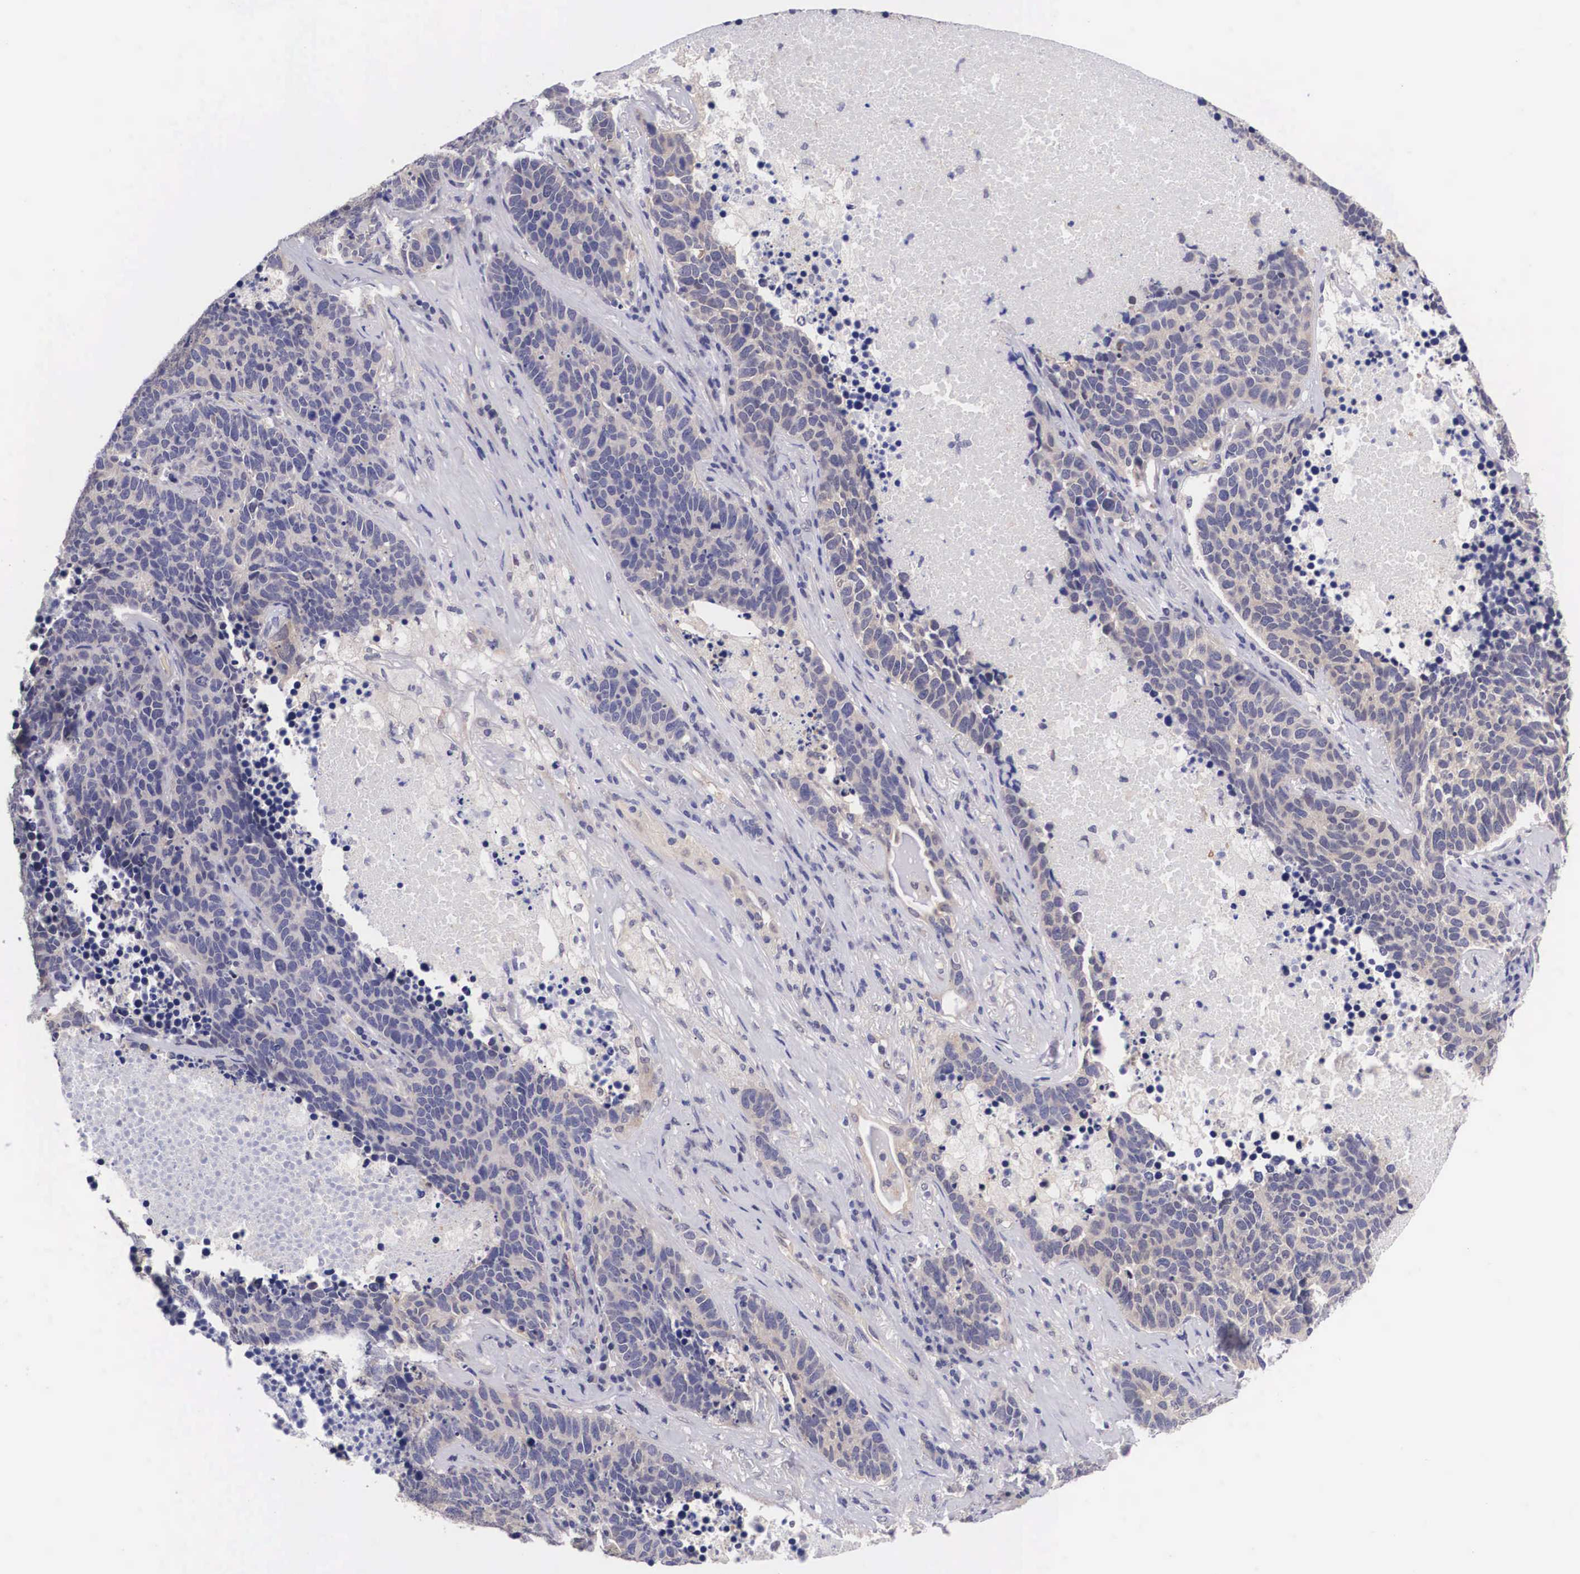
{"staining": {"intensity": "weak", "quantity": "25%-75%", "location": "cytoplasmic/membranous"}, "tissue": "lung cancer", "cell_type": "Tumor cells", "image_type": "cancer", "snomed": [{"axis": "morphology", "description": "Neoplasm, malignant, NOS"}, {"axis": "topography", "description": "Lung"}], "caption": "This photomicrograph demonstrates lung neoplasm (malignant) stained with IHC to label a protein in brown. The cytoplasmic/membranous of tumor cells show weak positivity for the protein. Nuclei are counter-stained blue.", "gene": "OTX2", "patient": {"sex": "female", "age": 75}}